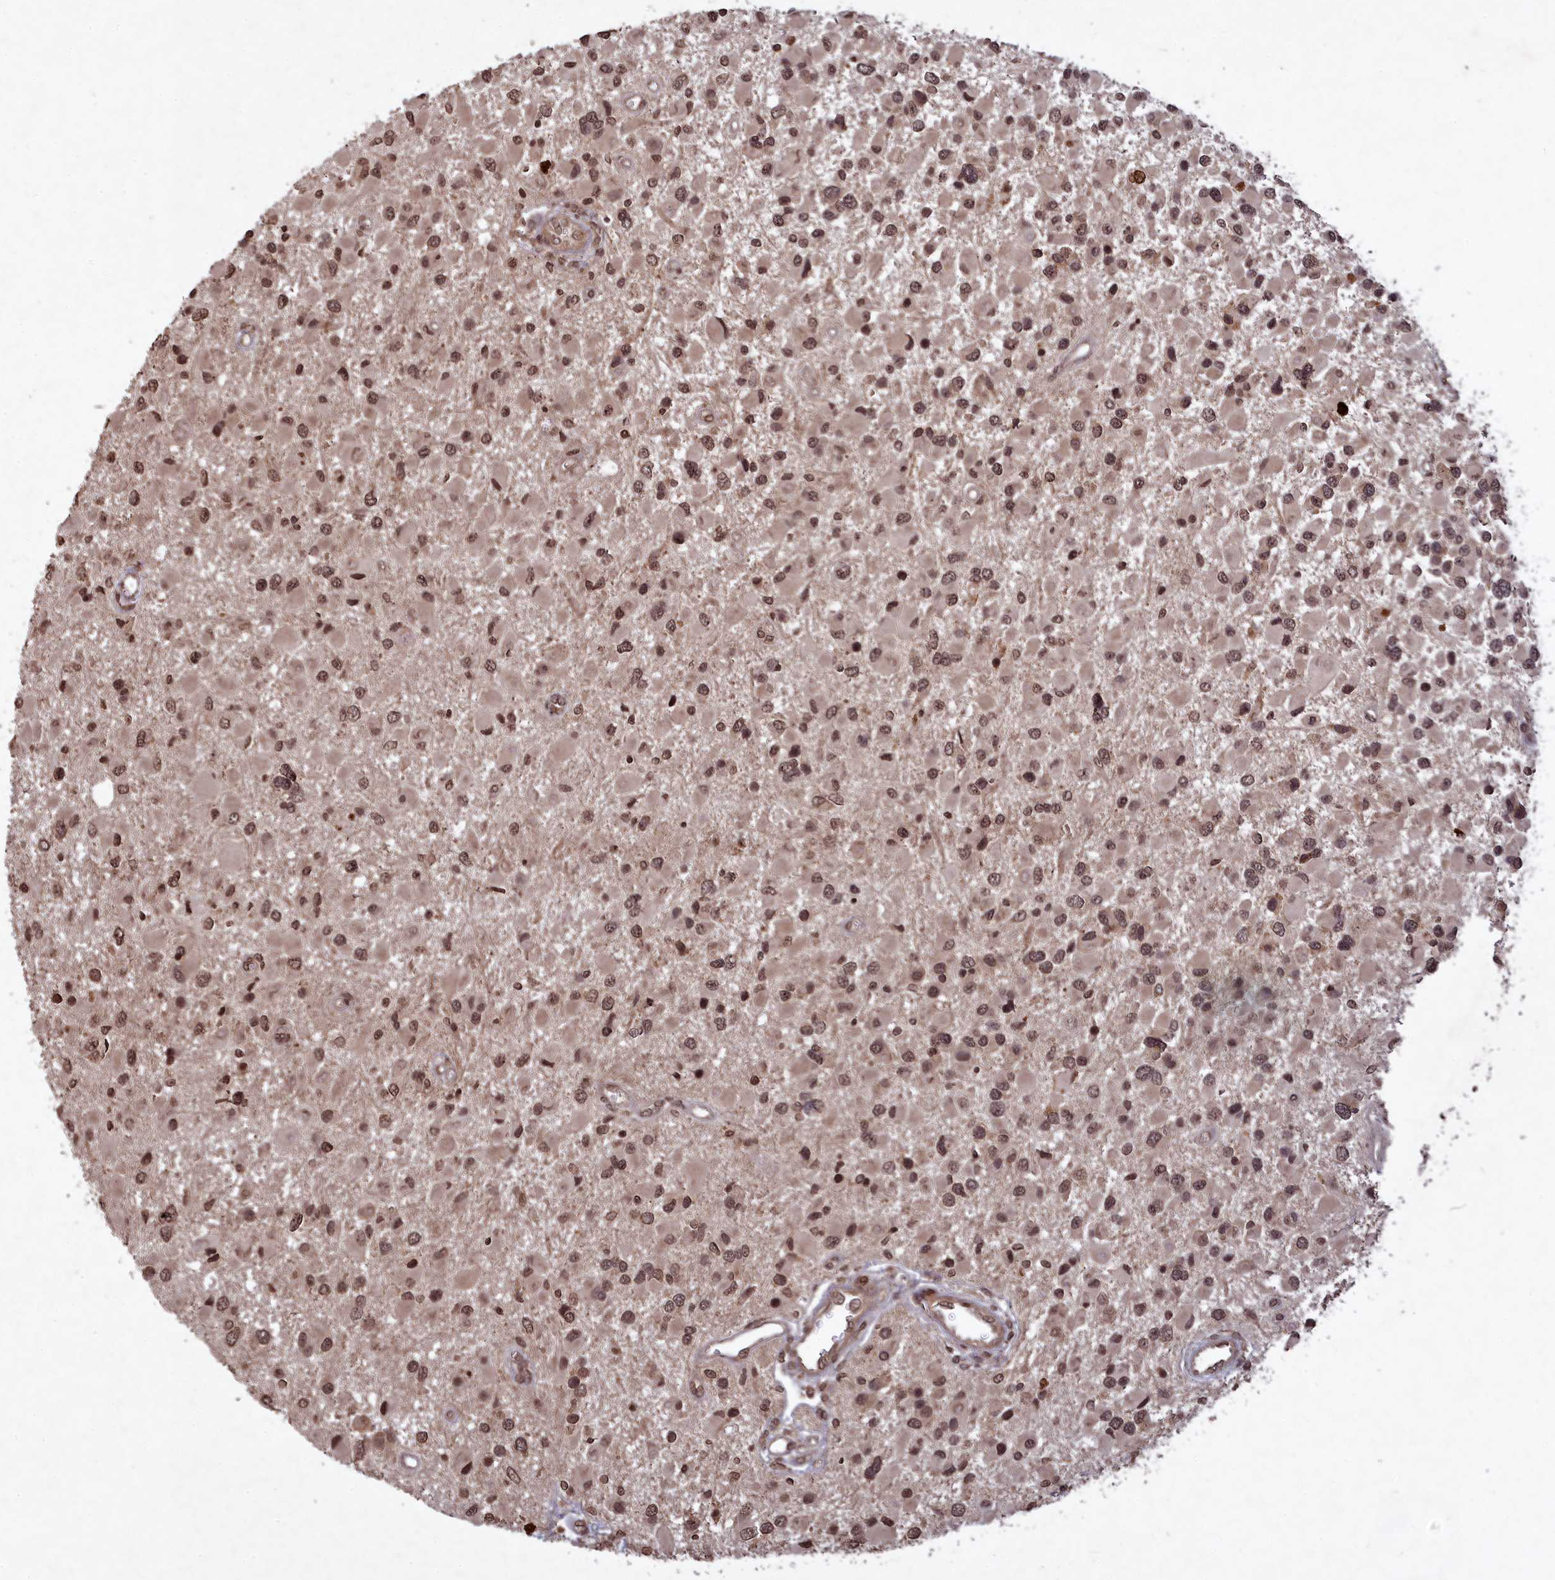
{"staining": {"intensity": "moderate", "quantity": ">75%", "location": "nuclear"}, "tissue": "glioma", "cell_type": "Tumor cells", "image_type": "cancer", "snomed": [{"axis": "morphology", "description": "Glioma, malignant, High grade"}, {"axis": "topography", "description": "Brain"}], "caption": "This histopathology image exhibits glioma stained with IHC to label a protein in brown. The nuclear of tumor cells show moderate positivity for the protein. Nuclei are counter-stained blue.", "gene": "SRMS", "patient": {"sex": "male", "age": 53}}